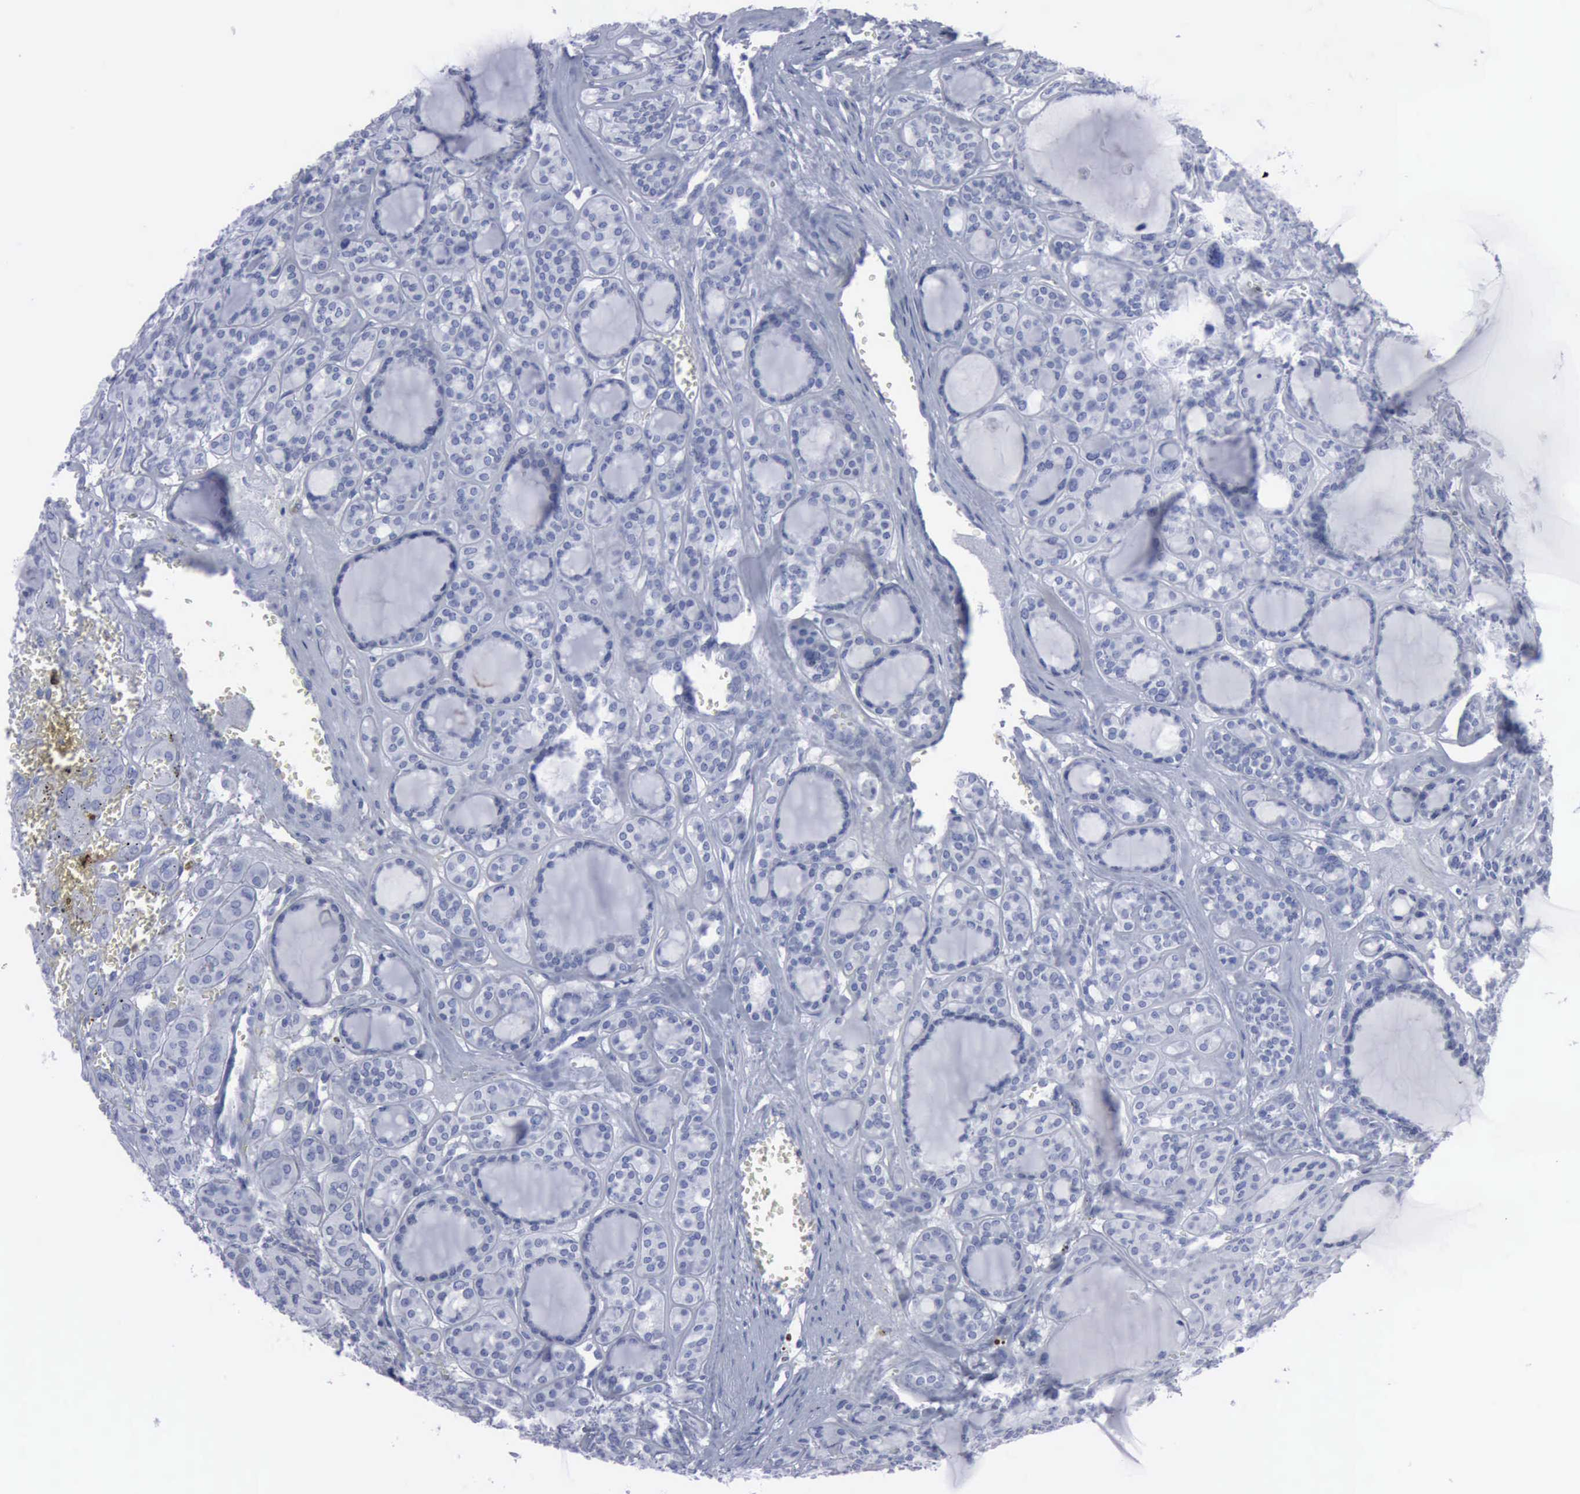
{"staining": {"intensity": "negative", "quantity": "none", "location": "none"}, "tissue": "thyroid cancer", "cell_type": "Tumor cells", "image_type": "cancer", "snomed": [{"axis": "morphology", "description": "Follicular adenoma carcinoma, NOS"}, {"axis": "topography", "description": "Thyroid gland"}], "caption": "DAB immunohistochemical staining of follicular adenoma carcinoma (thyroid) displays no significant positivity in tumor cells.", "gene": "VCAM1", "patient": {"sex": "female", "age": 71}}